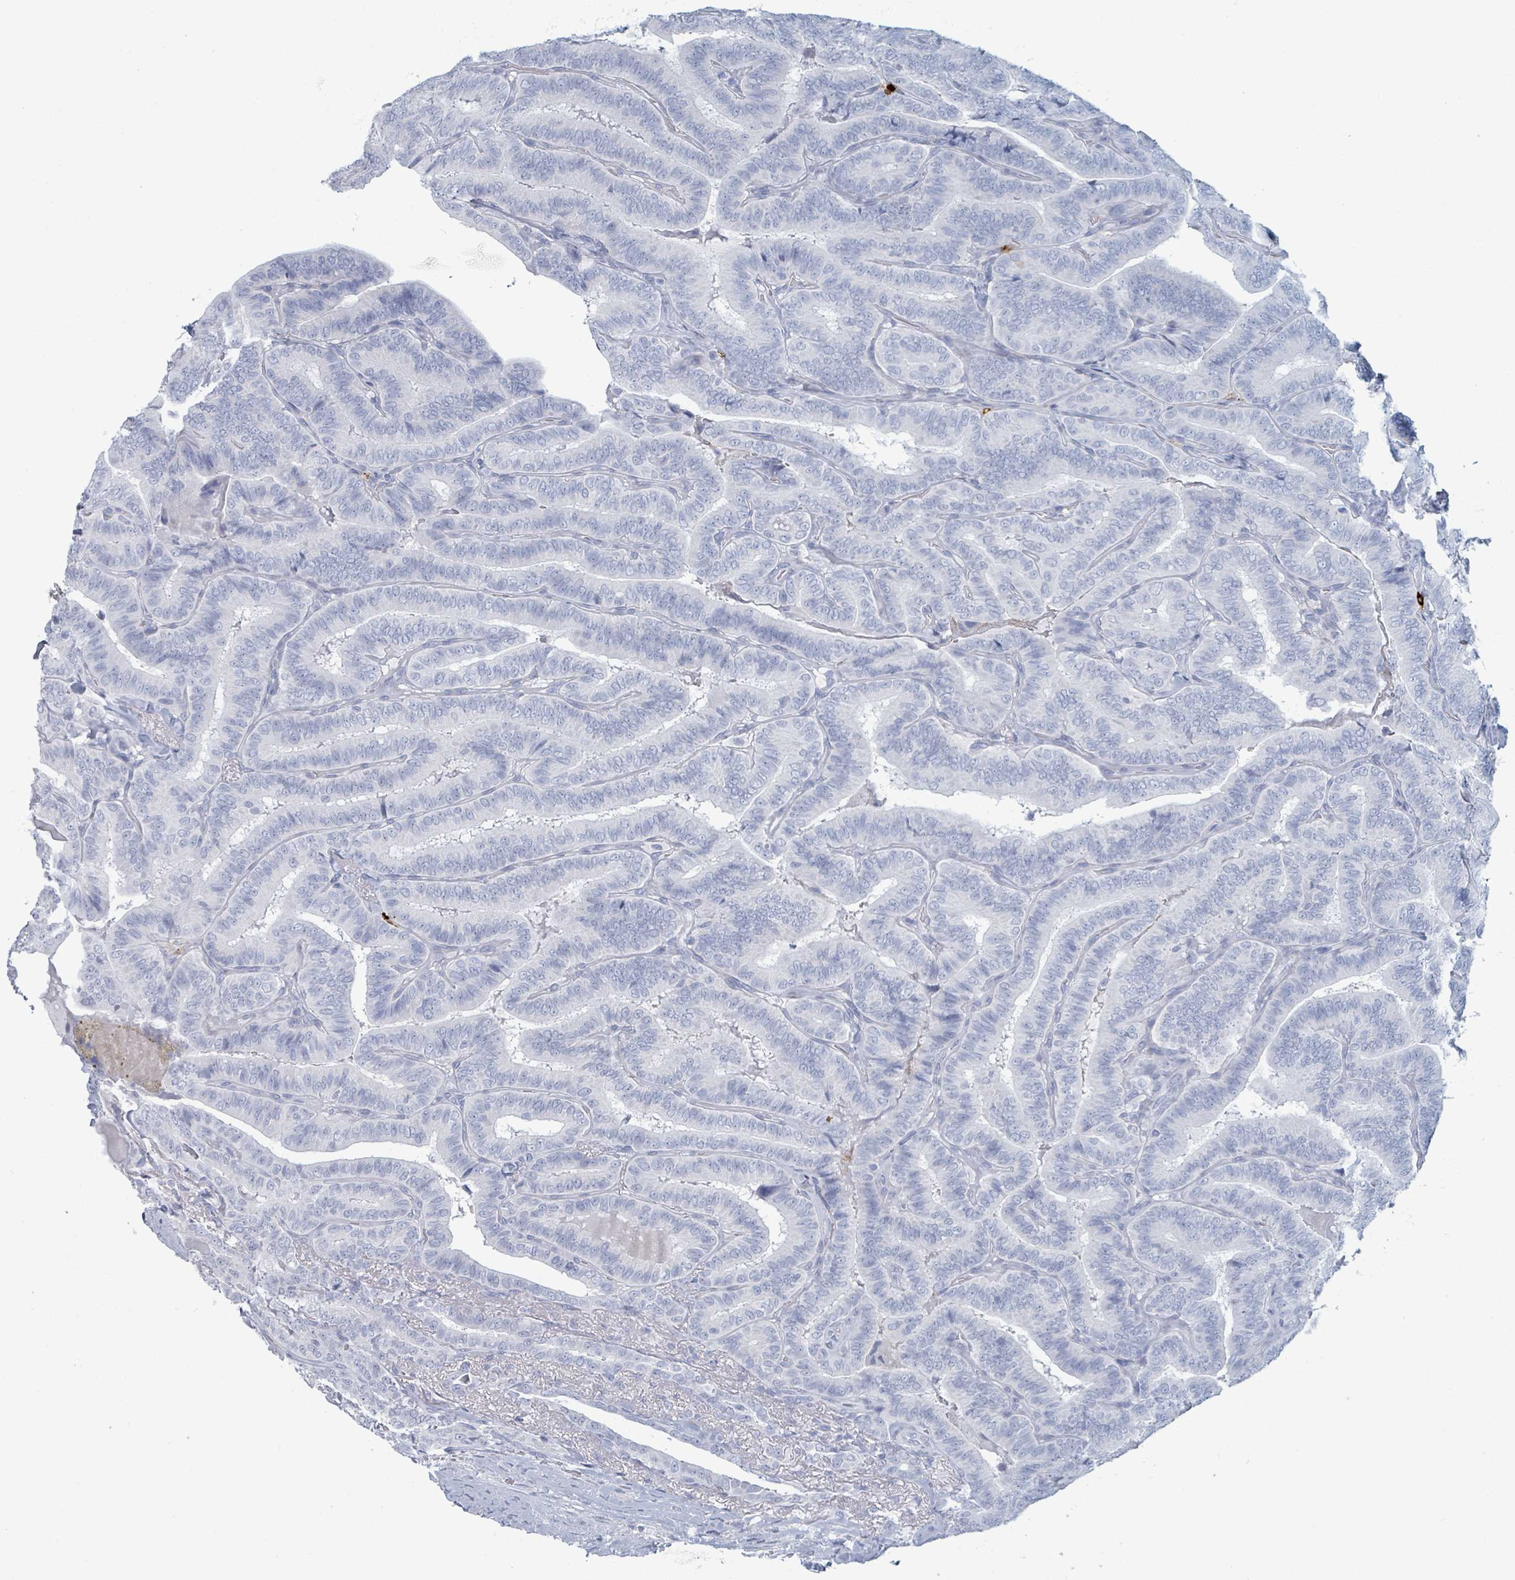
{"staining": {"intensity": "negative", "quantity": "none", "location": "none"}, "tissue": "thyroid cancer", "cell_type": "Tumor cells", "image_type": "cancer", "snomed": [{"axis": "morphology", "description": "Papillary adenocarcinoma, NOS"}, {"axis": "topography", "description": "Thyroid gland"}], "caption": "Protein analysis of thyroid cancer (papillary adenocarcinoma) displays no significant expression in tumor cells.", "gene": "VPS13D", "patient": {"sex": "male", "age": 61}}